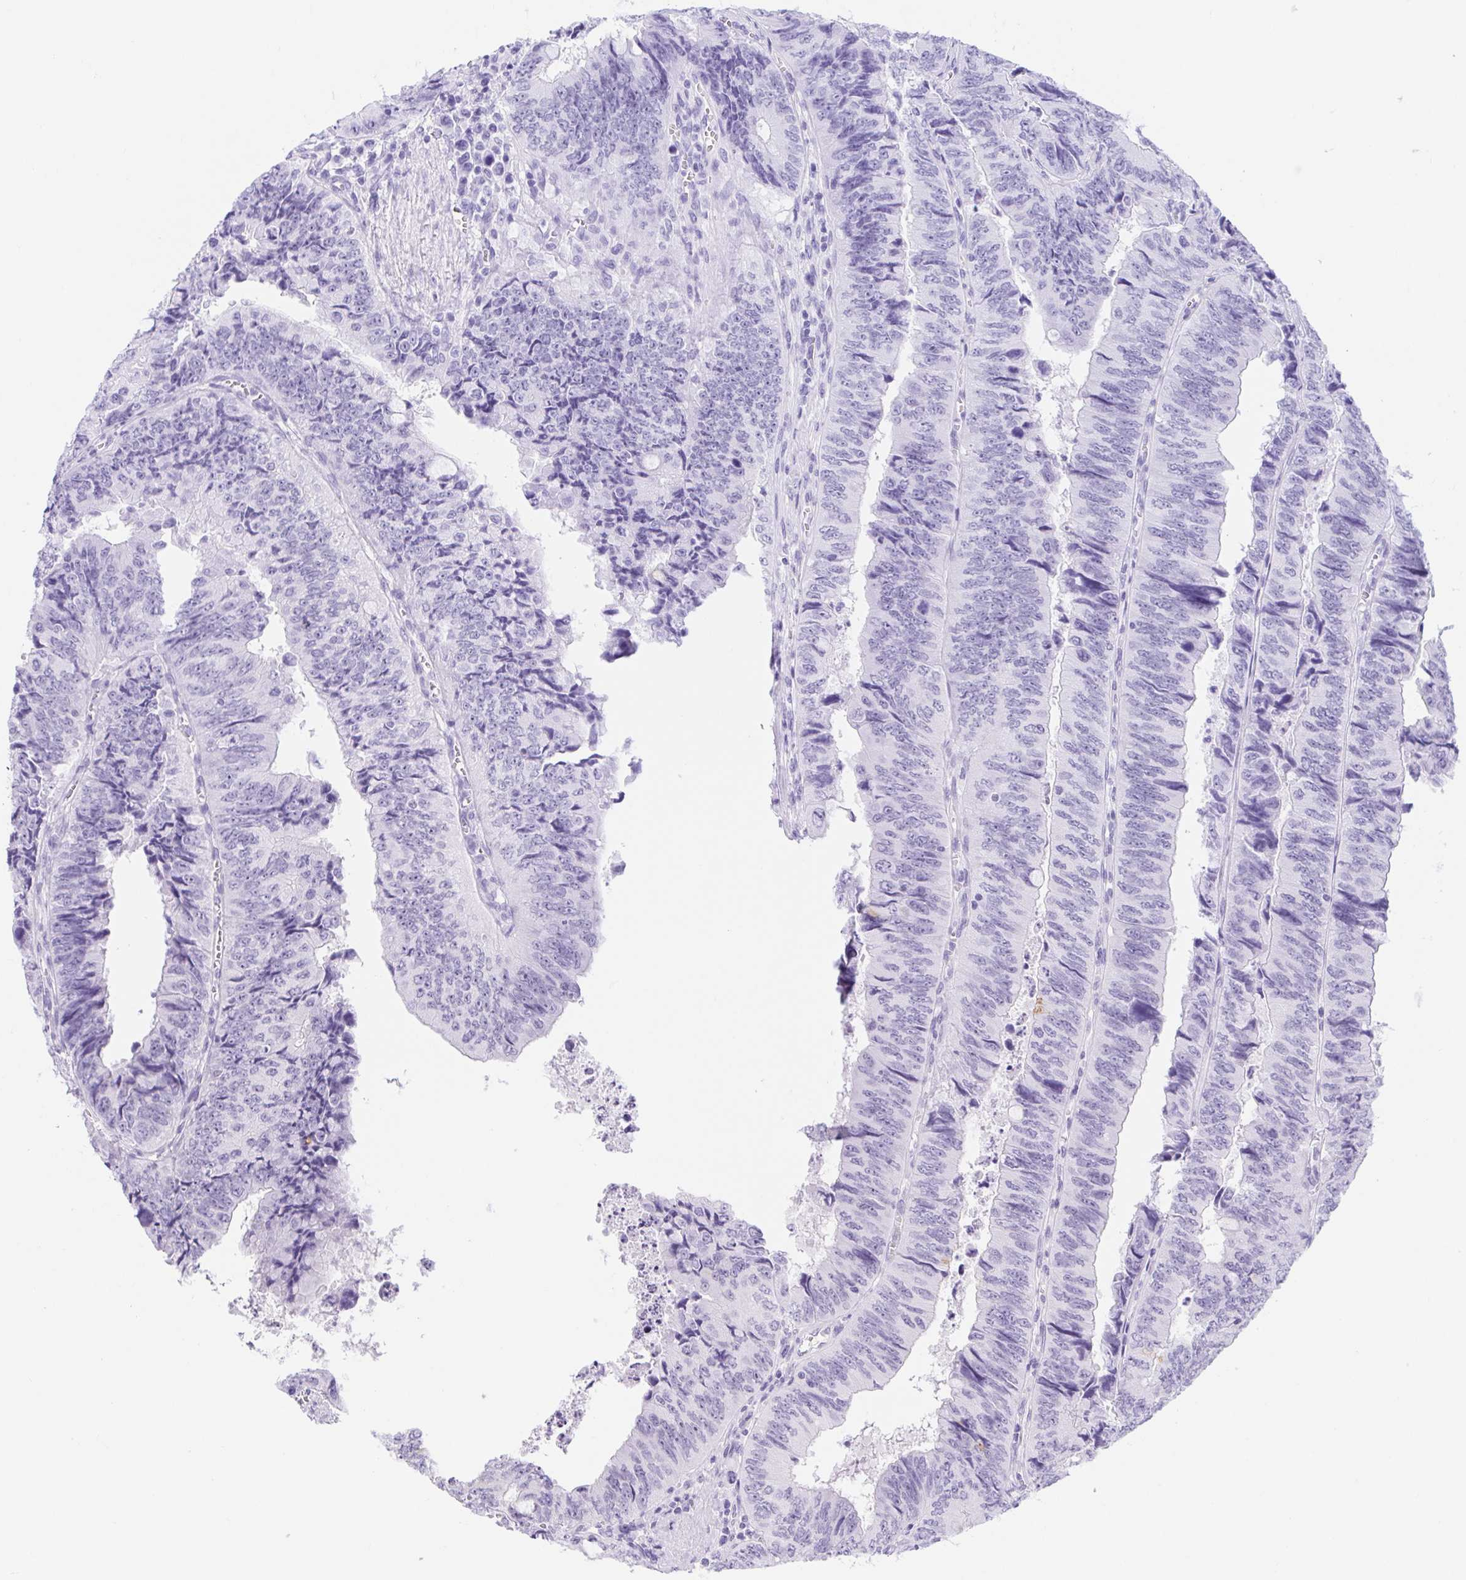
{"staining": {"intensity": "negative", "quantity": "none", "location": "none"}, "tissue": "colorectal cancer", "cell_type": "Tumor cells", "image_type": "cancer", "snomed": [{"axis": "morphology", "description": "Adenocarcinoma, NOS"}, {"axis": "topography", "description": "Colon"}], "caption": "Tumor cells show no significant expression in colorectal cancer (adenocarcinoma).", "gene": "CAND1", "patient": {"sex": "female", "age": 84}}